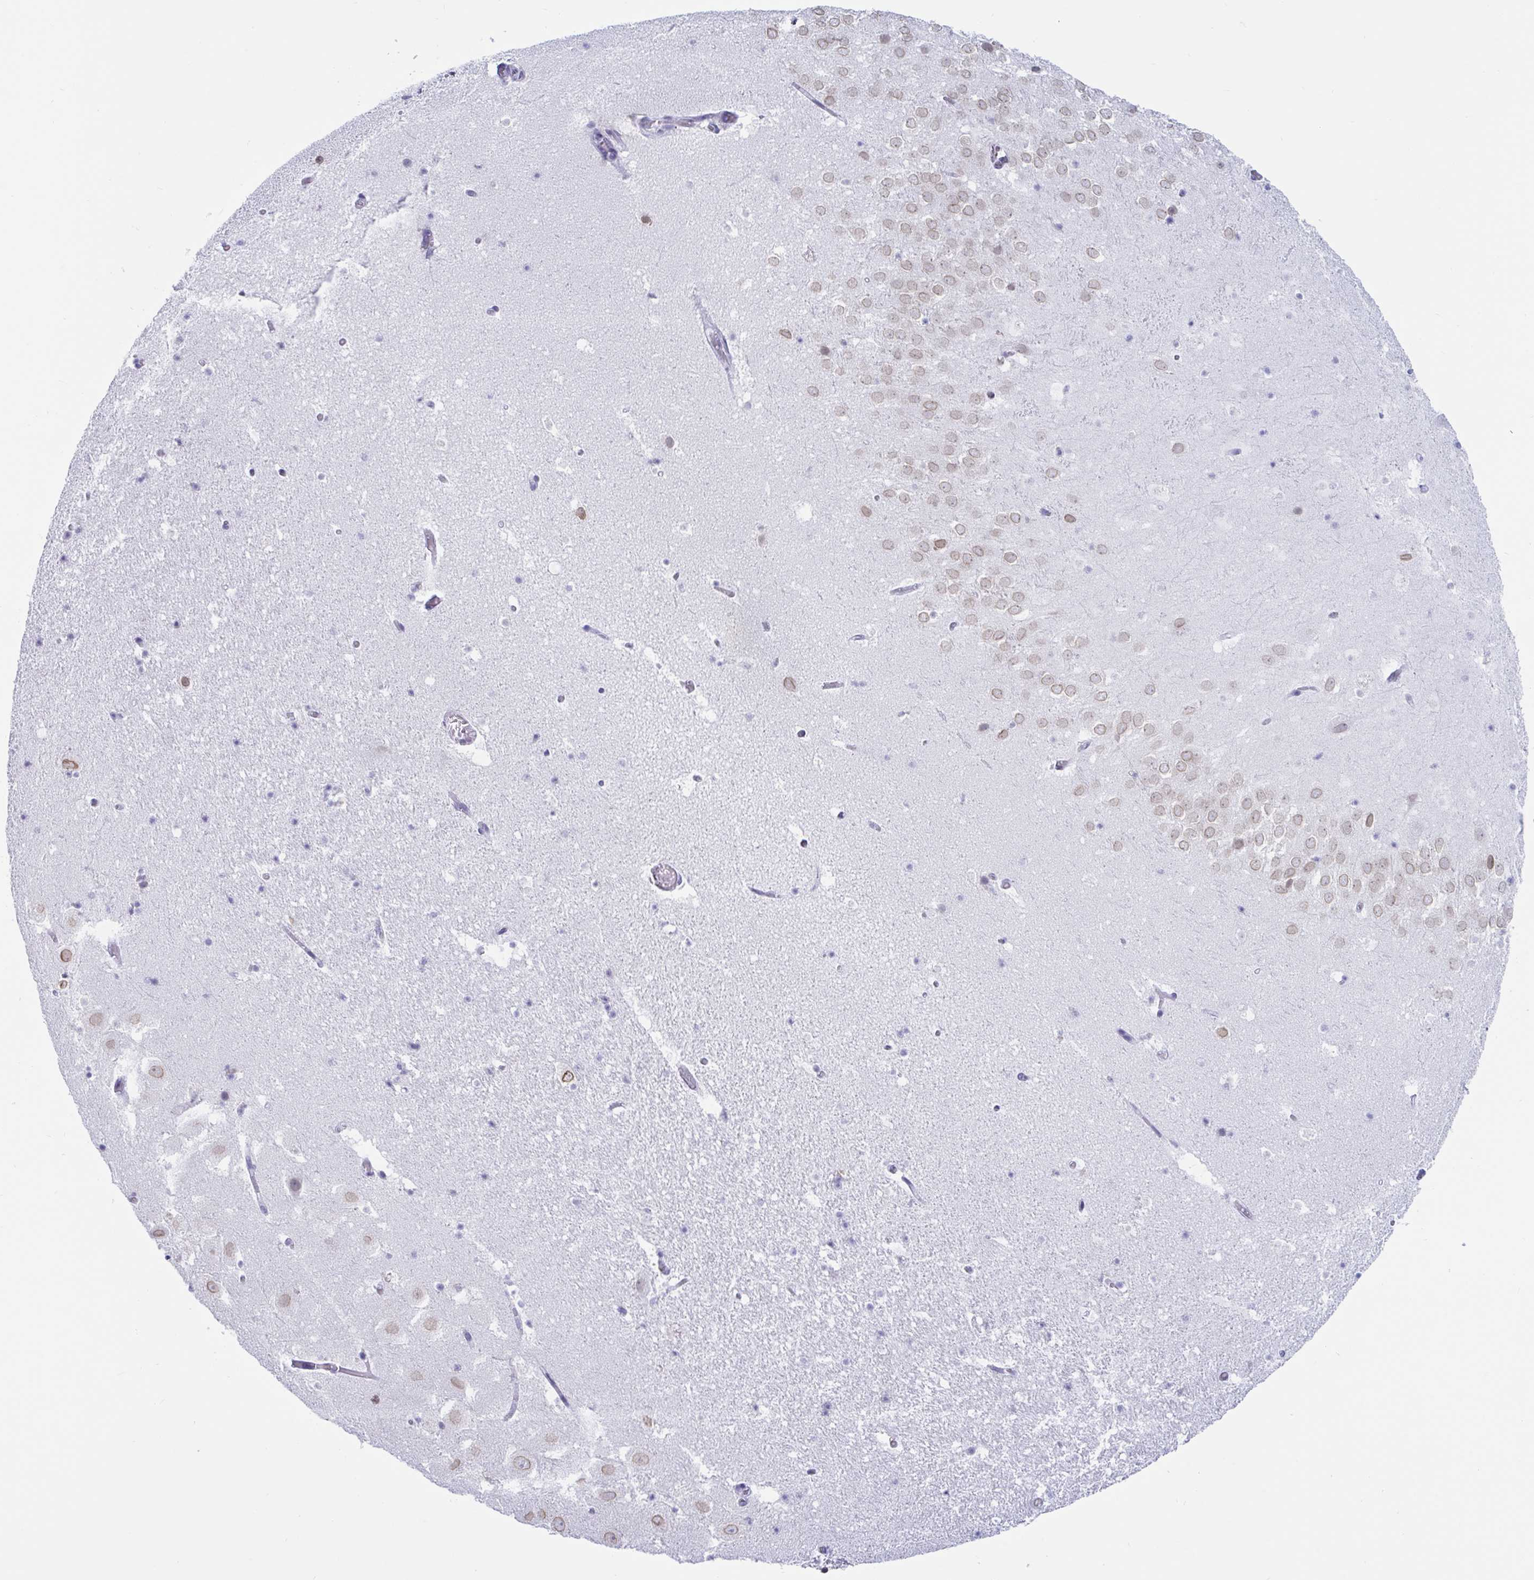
{"staining": {"intensity": "negative", "quantity": "none", "location": "none"}, "tissue": "hippocampus", "cell_type": "Glial cells", "image_type": "normal", "snomed": [{"axis": "morphology", "description": "Normal tissue, NOS"}, {"axis": "topography", "description": "Hippocampus"}], "caption": "An immunohistochemistry image of unremarkable hippocampus is shown. There is no staining in glial cells of hippocampus.", "gene": "CDX4", "patient": {"sex": "female", "age": 42}}